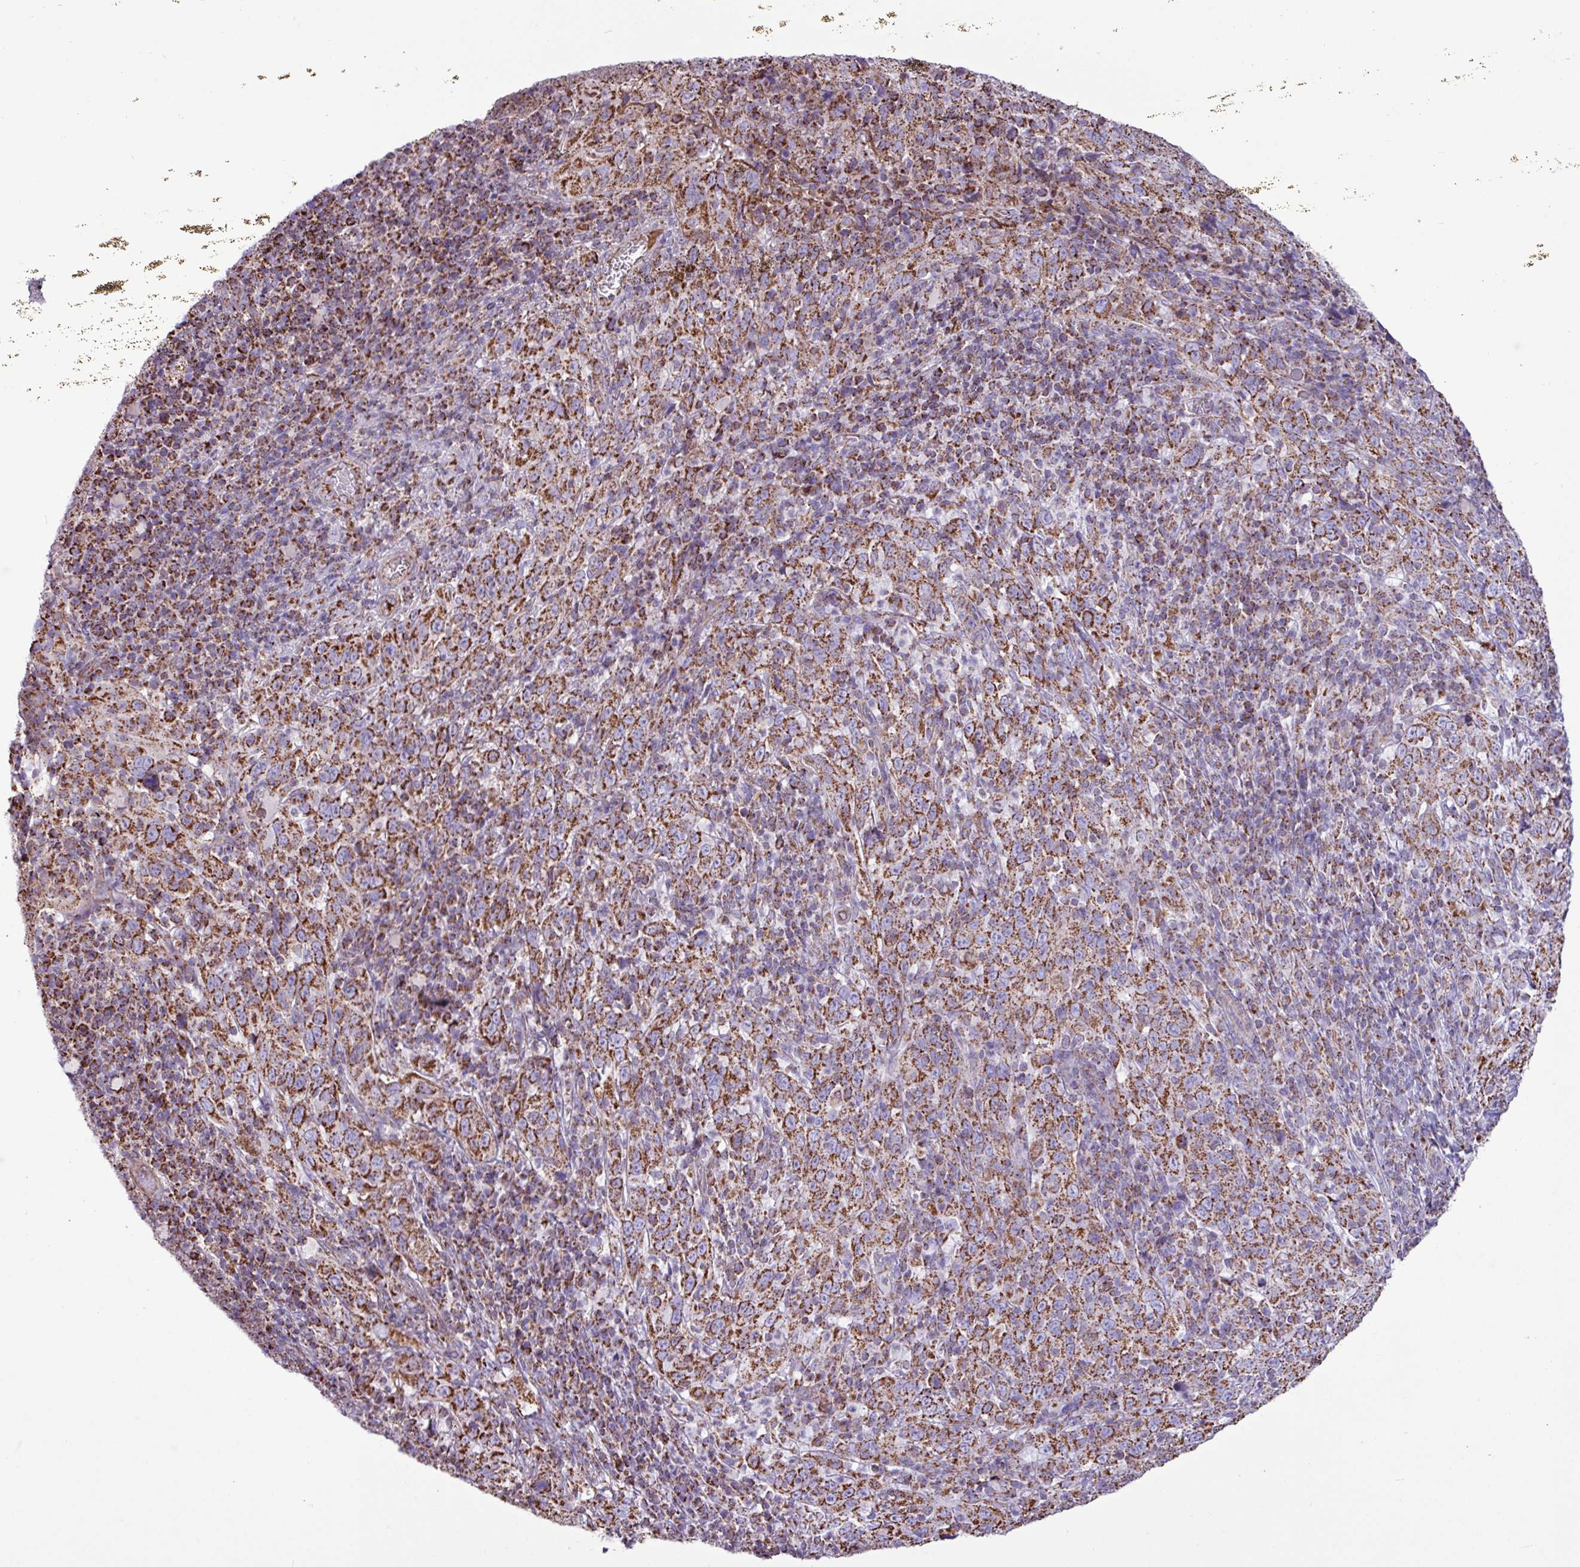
{"staining": {"intensity": "moderate", "quantity": ">75%", "location": "cytoplasmic/membranous"}, "tissue": "cervical cancer", "cell_type": "Tumor cells", "image_type": "cancer", "snomed": [{"axis": "morphology", "description": "Squamous cell carcinoma, NOS"}, {"axis": "topography", "description": "Cervix"}], "caption": "Squamous cell carcinoma (cervical) tissue reveals moderate cytoplasmic/membranous positivity in about >75% of tumor cells, visualized by immunohistochemistry. Using DAB (brown) and hematoxylin (blue) stains, captured at high magnification using brightfield microscopy.", "gene": "RTL3", "patient": {"sex": "female", "age": 46}}